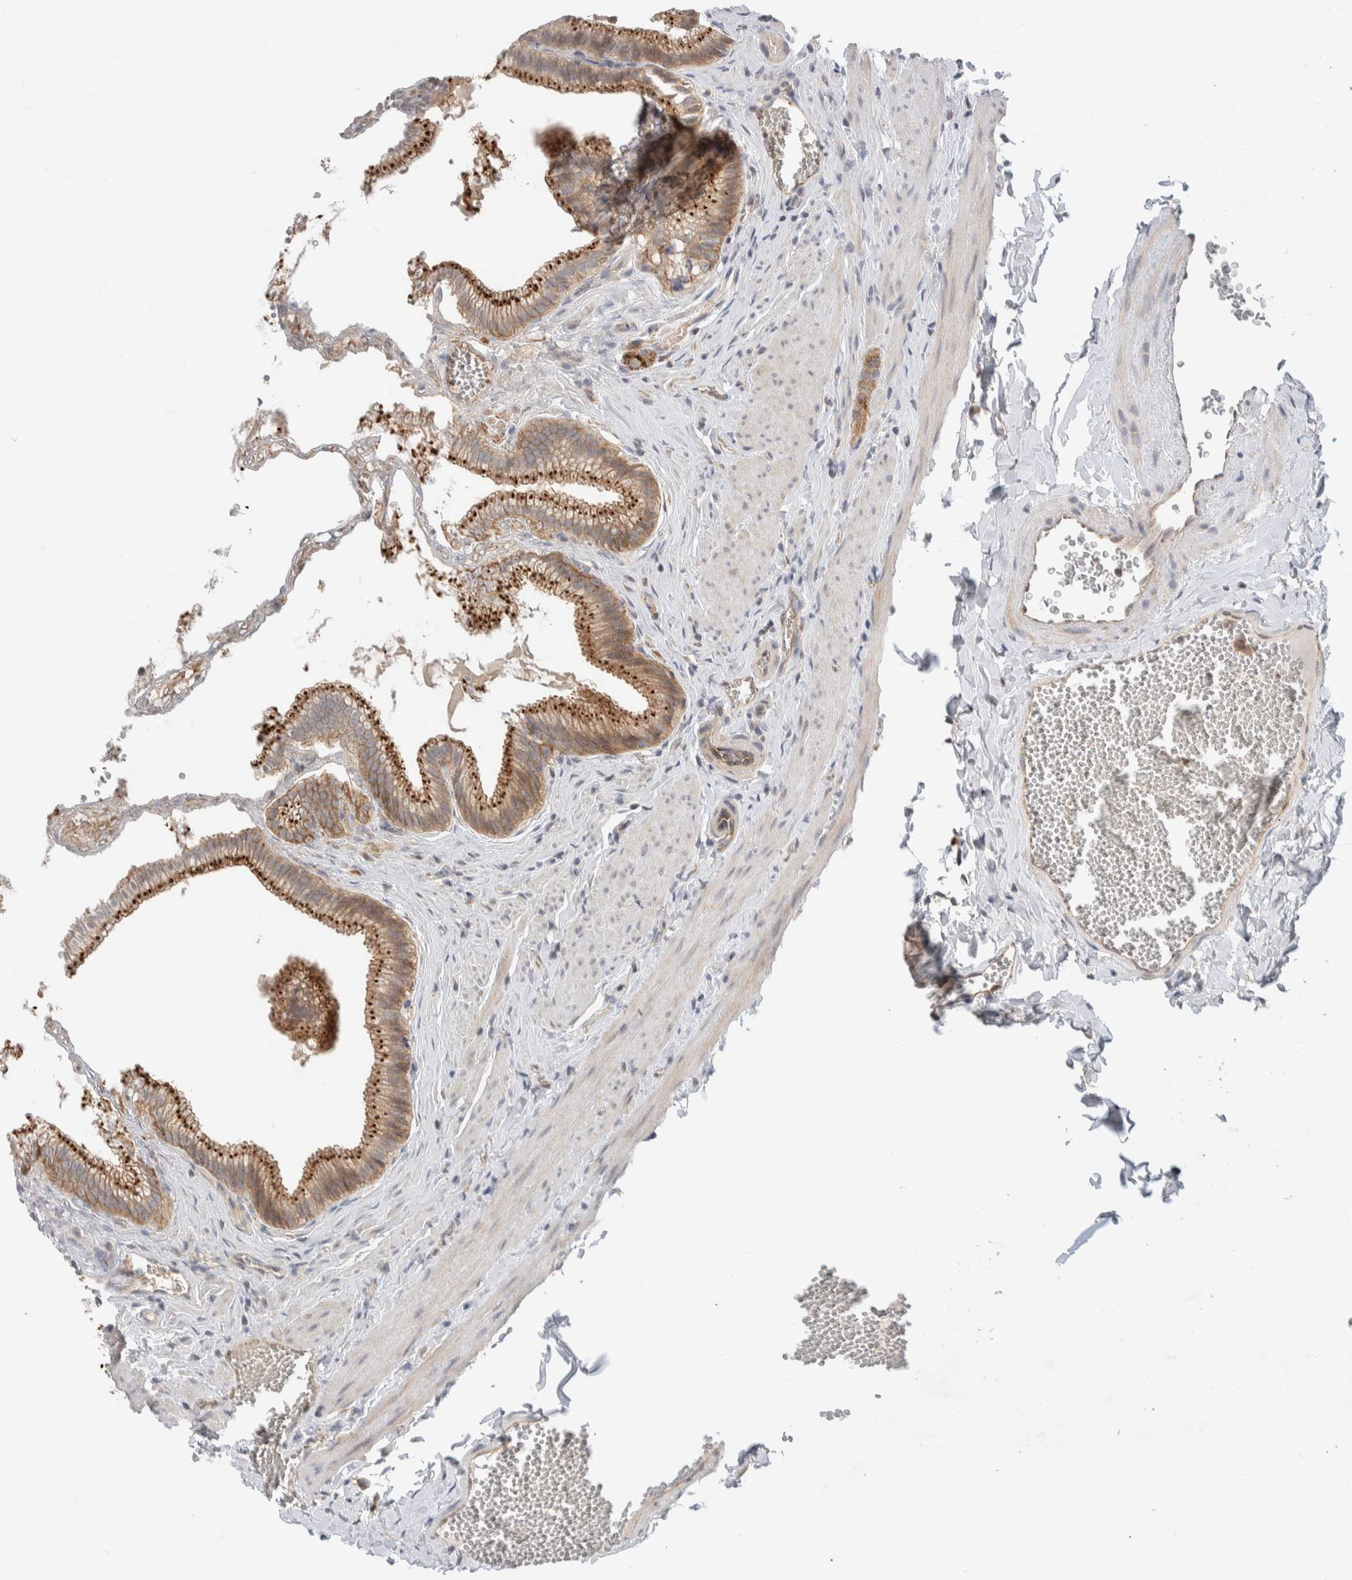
{"staining": {"intensity": "strong", "quantity": ">75%", "location": "cytoplasmic/membranous"}, "tissue": "gallbladder", "cell_type": "Glandular cells", "image_type": "normal", "snomed": [{"axis": "morphology", "description": "Normal tissue, NOS"}, {"axis": "topography", "description": "Gallbladder"}], "caption": "Human gallbladder stained with a protein marker exhibits strong staining in glandular cells.", "gene": "DEPTOR", "patient": {"sex": "male", "age": 38}}